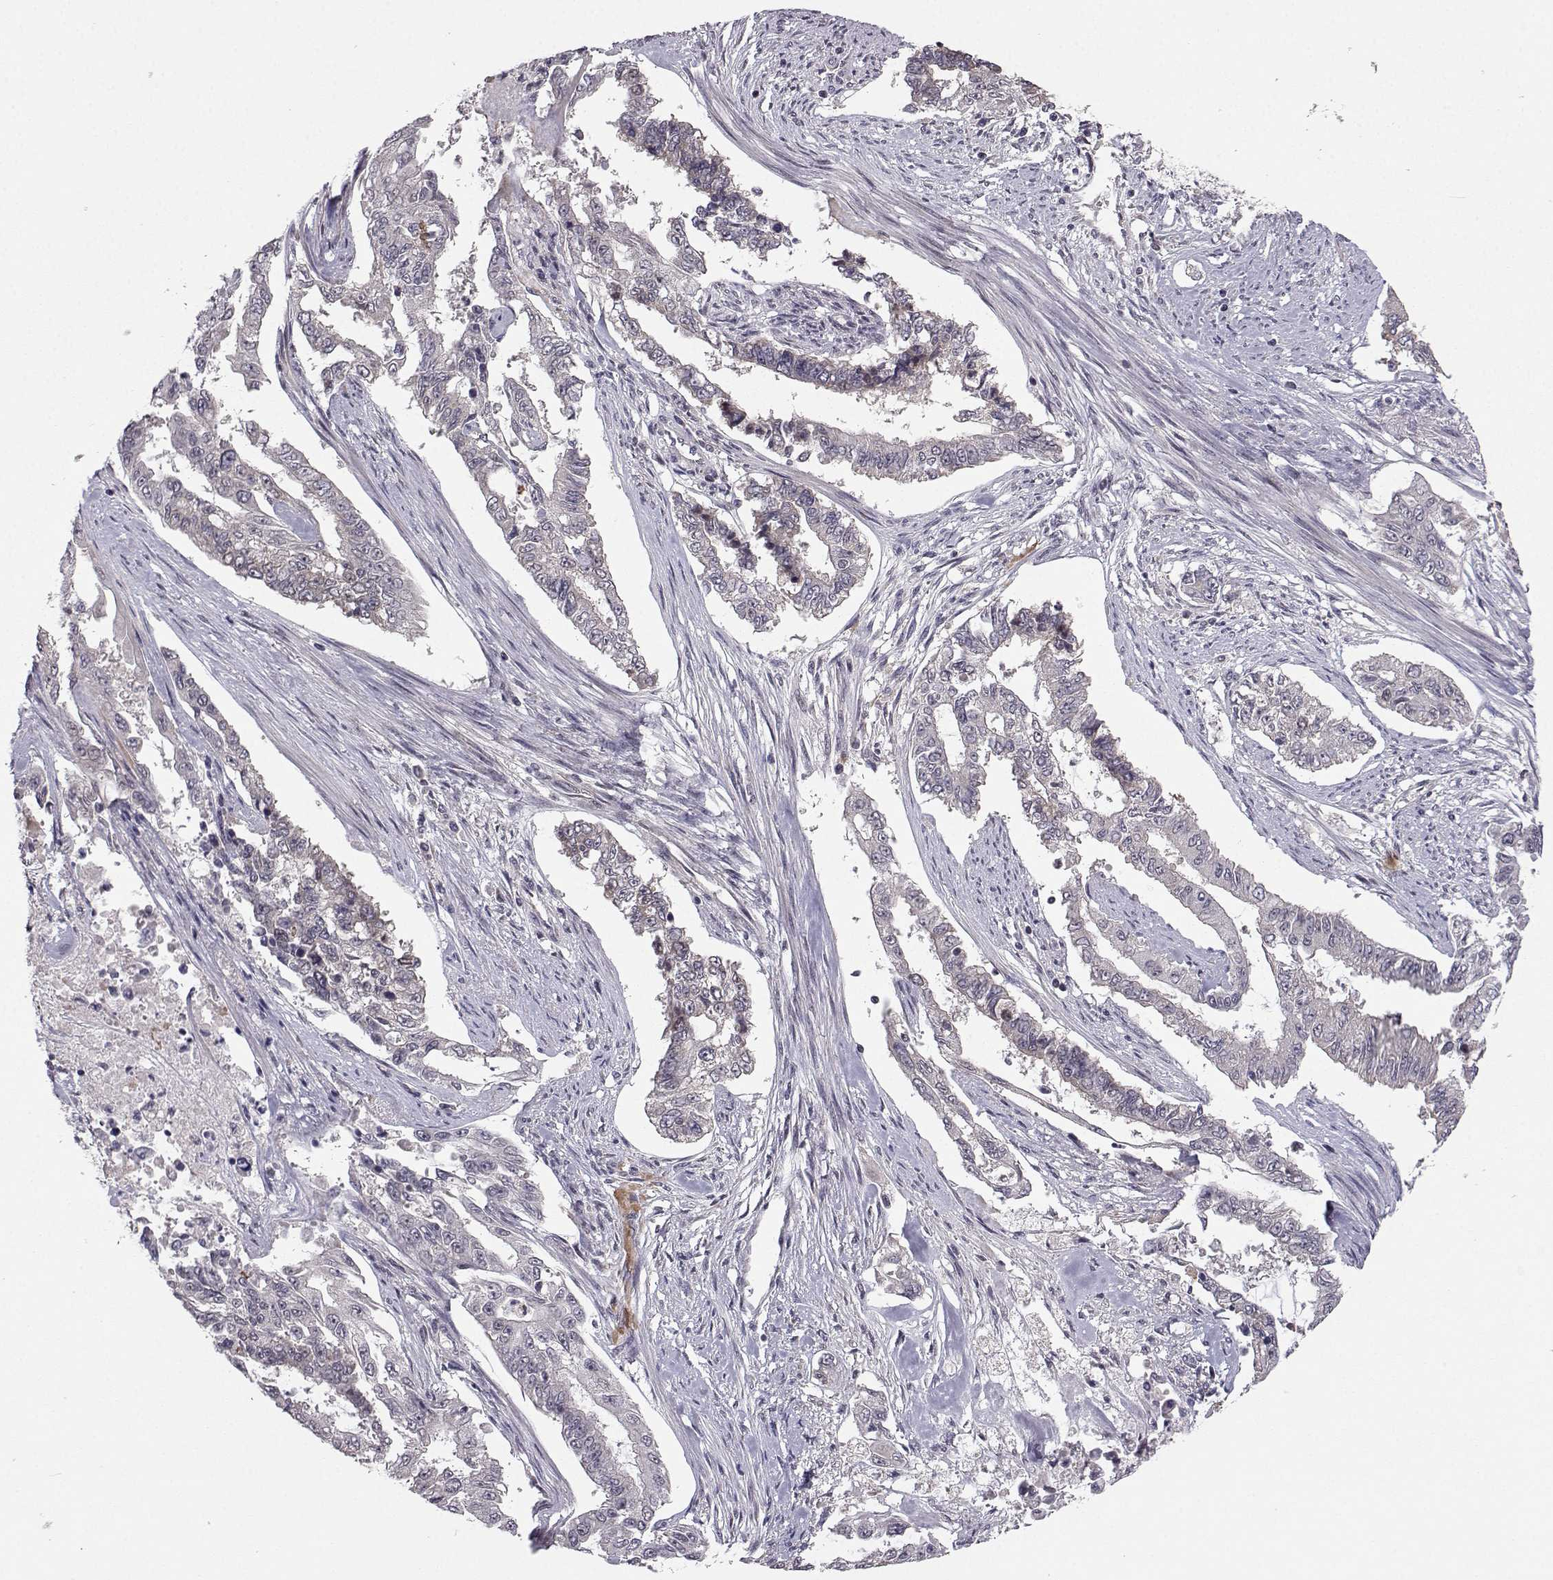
{"staining": {"intensity": "negative", "quantity": "none", "location": "none"}, "tissue": "endometrial cancer", "cell_type": "Tumor cells", "image_type": "cancer", "snomed": [{"axis": "morphology", "description": "Adenocarcinoma, NOS"}, {"axis": "topography", "description": "Uterus"}], "caption": "This is a micrograph of IHC staining of adenocarcinoma (endometrial), which shows no expression in tumor cells. Nuclei are stained in blue.", "gene": "PKN2", "patient": {"sex": "female", "age": 59}}